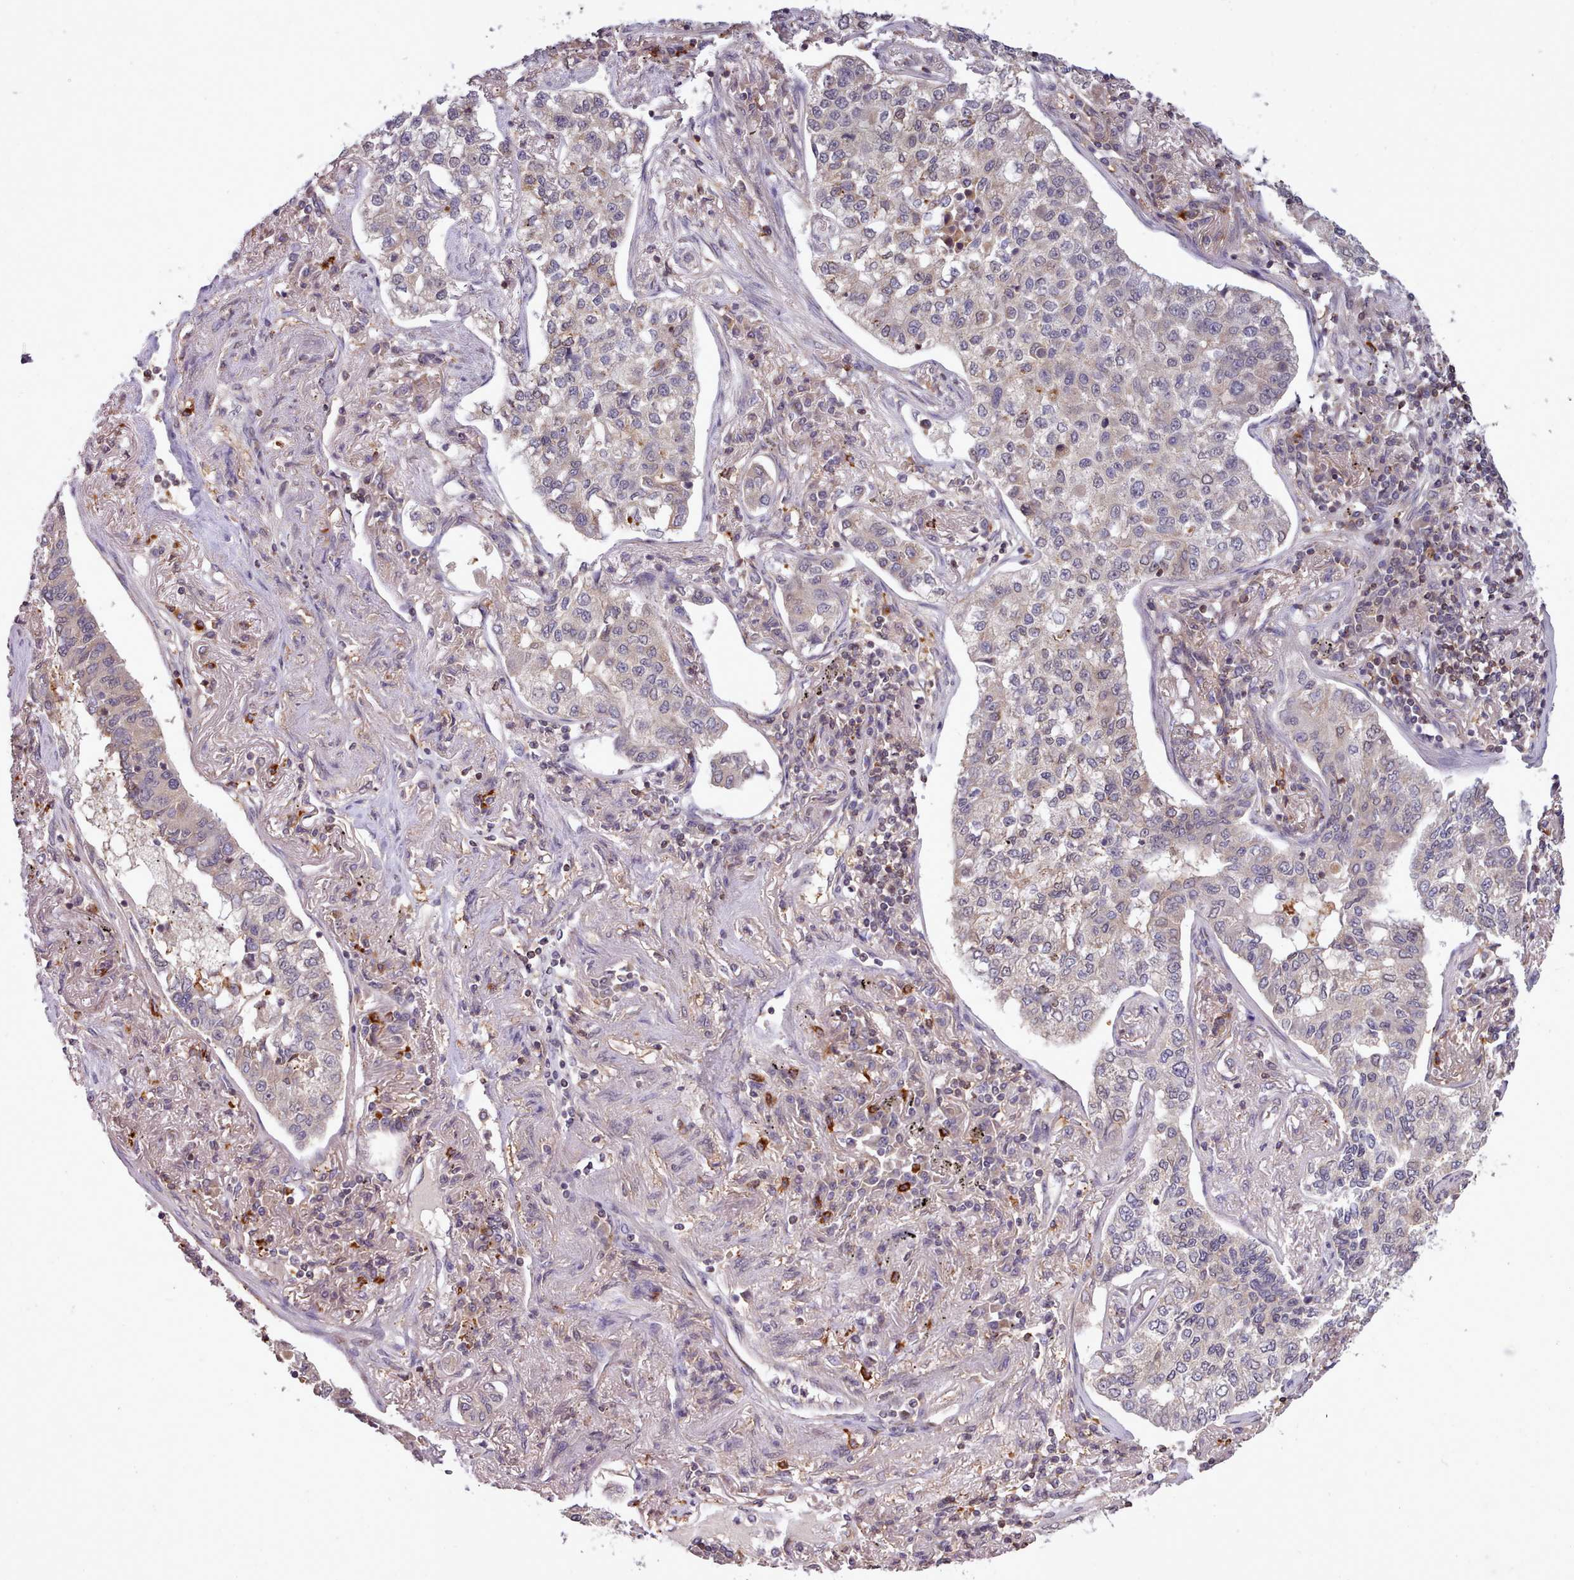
{"staining": {"intensity": "weak", "quantity": "<25%", "location": "cytoplasmic/membranous"}, "tissue": "lung cancer", "cell_type": "Tumor cells", "image_type": "cancer", "snomed": [{"axis": "morphology", "description": "Adenocarcinoma, NOS"}, {"axis": "topography", "description": "Lung"}], "caption": "Tumor cells show no significant protein positivity in lung cancer.", "gene": "ARL17A", "patient": {"sex": "male", "age": 49}}